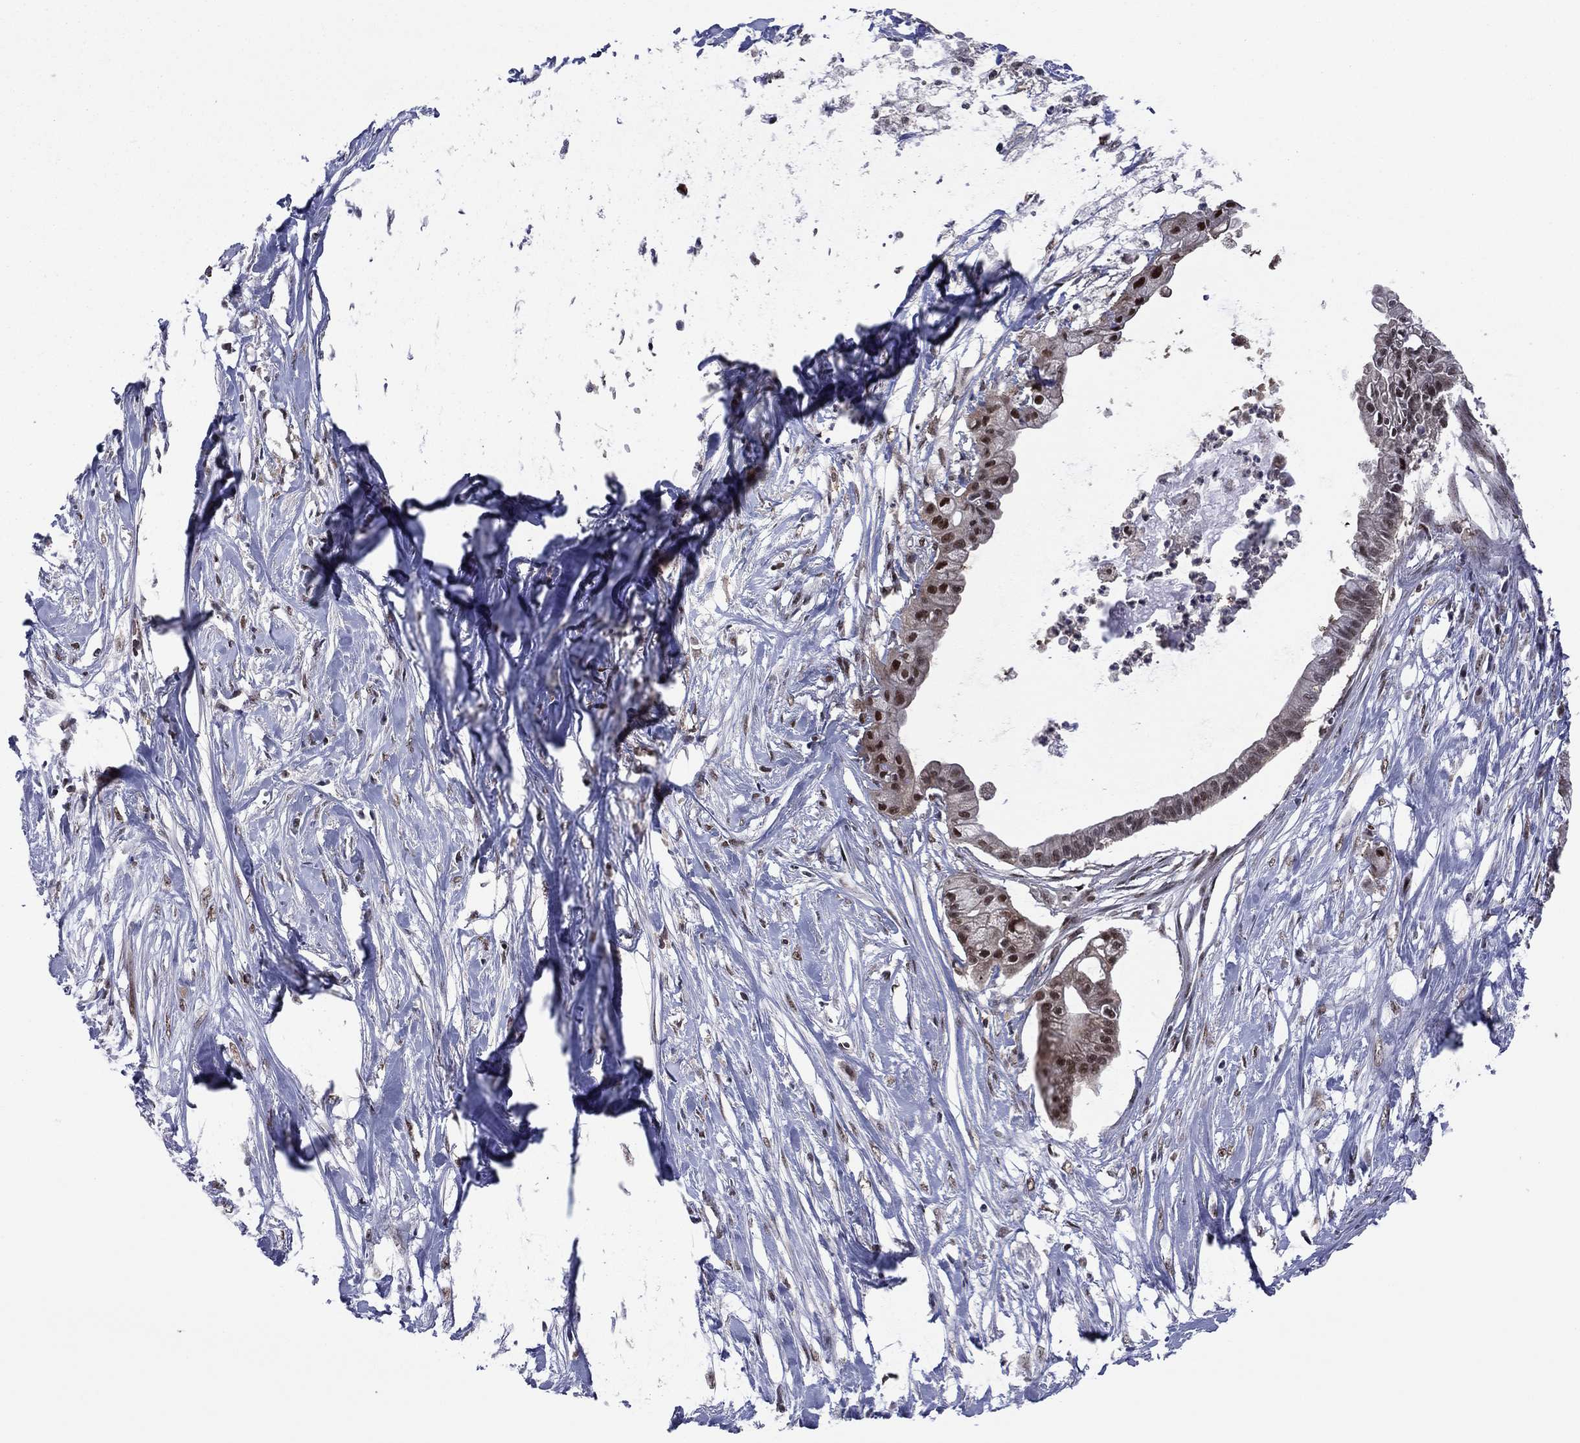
{"staining": {"intensity": "moderate", "quantity": "<25%", "location": "nuclear"}, "tissue": "pancreatic cancer", "cell_type": "Tumor cells", "image_type": "cancer", "snomed": [{"axis": "morphology", "description": "Normal tissue, NOS"}, {"axis": "morphology", "description": "Adenocarcinoma, NOS"}, {"axis": "topography", "description": "Pancreas"}], "caption": "Immunohistochemical staining of pancreatic cancer (adenocarcinoma) shows low levels of moderate nuclear staining in about <25% of tumor cells.", "gene": "PSMD2", "patient": {"sex": "female", "age": 58}}